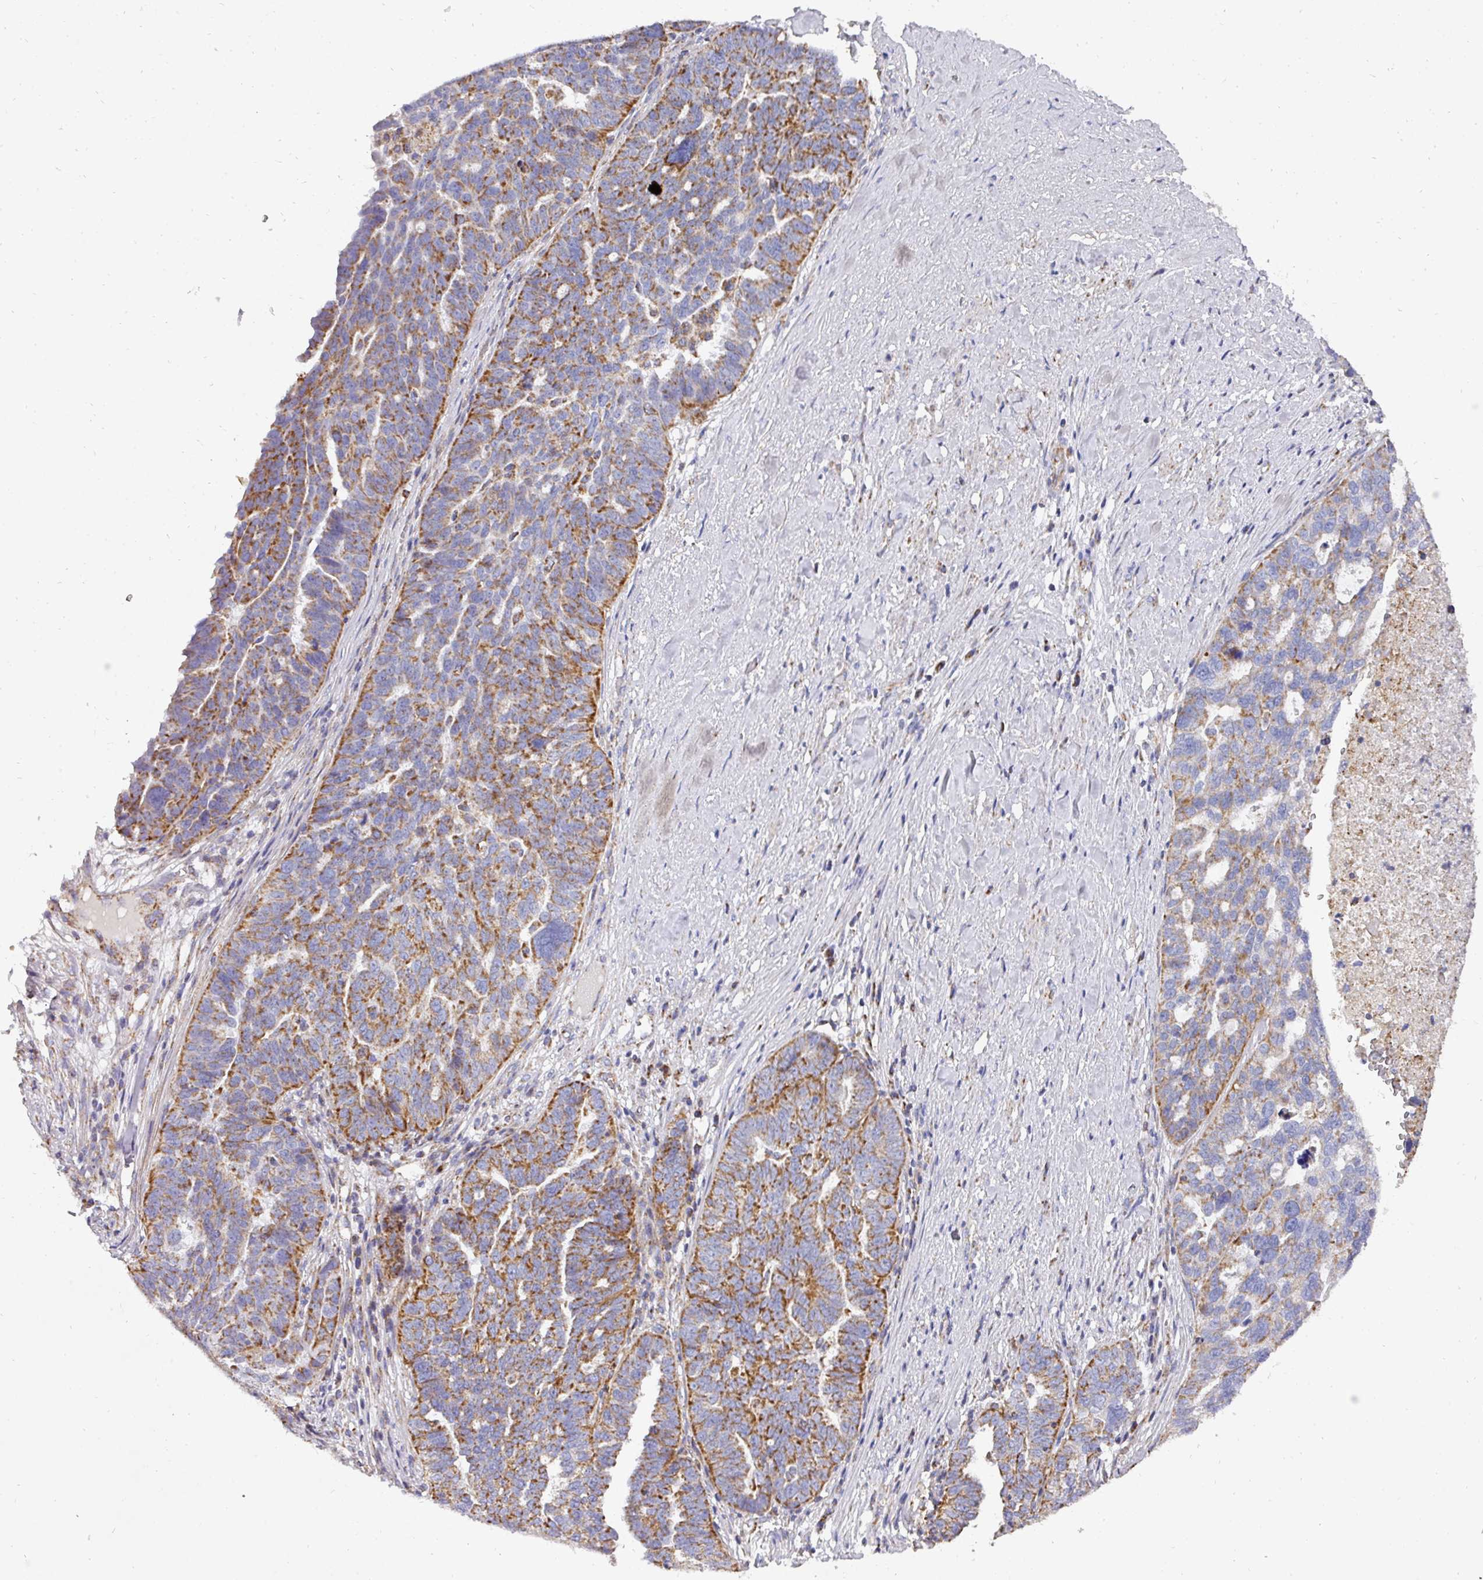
{"staining": {"intensity": "moderate", "quantity": ">75%", "location": "cytoplasmic/membranous"}, "tissue": "ovarian cancer", "cell_type": "Tumor cells", "image_type": "cancer", "snomed": [{"axis": "morphology", "description": "Cystadenocarcinoma, serous, NOS"}, {"axis": "topography", "description": "Ovary"}], "caption": "This histopathology image demonstrates serous cystadenocarcinoma (ovarian) stained with immunohistochemistry to label a protein in brown. The cytoplasmic/membranous of tumor cells show moderate positivity for the protein. Nuclei are counter-stained blue.", "gene": "UQCRFS1", "patient": {"sex": "female", "age": 59}}